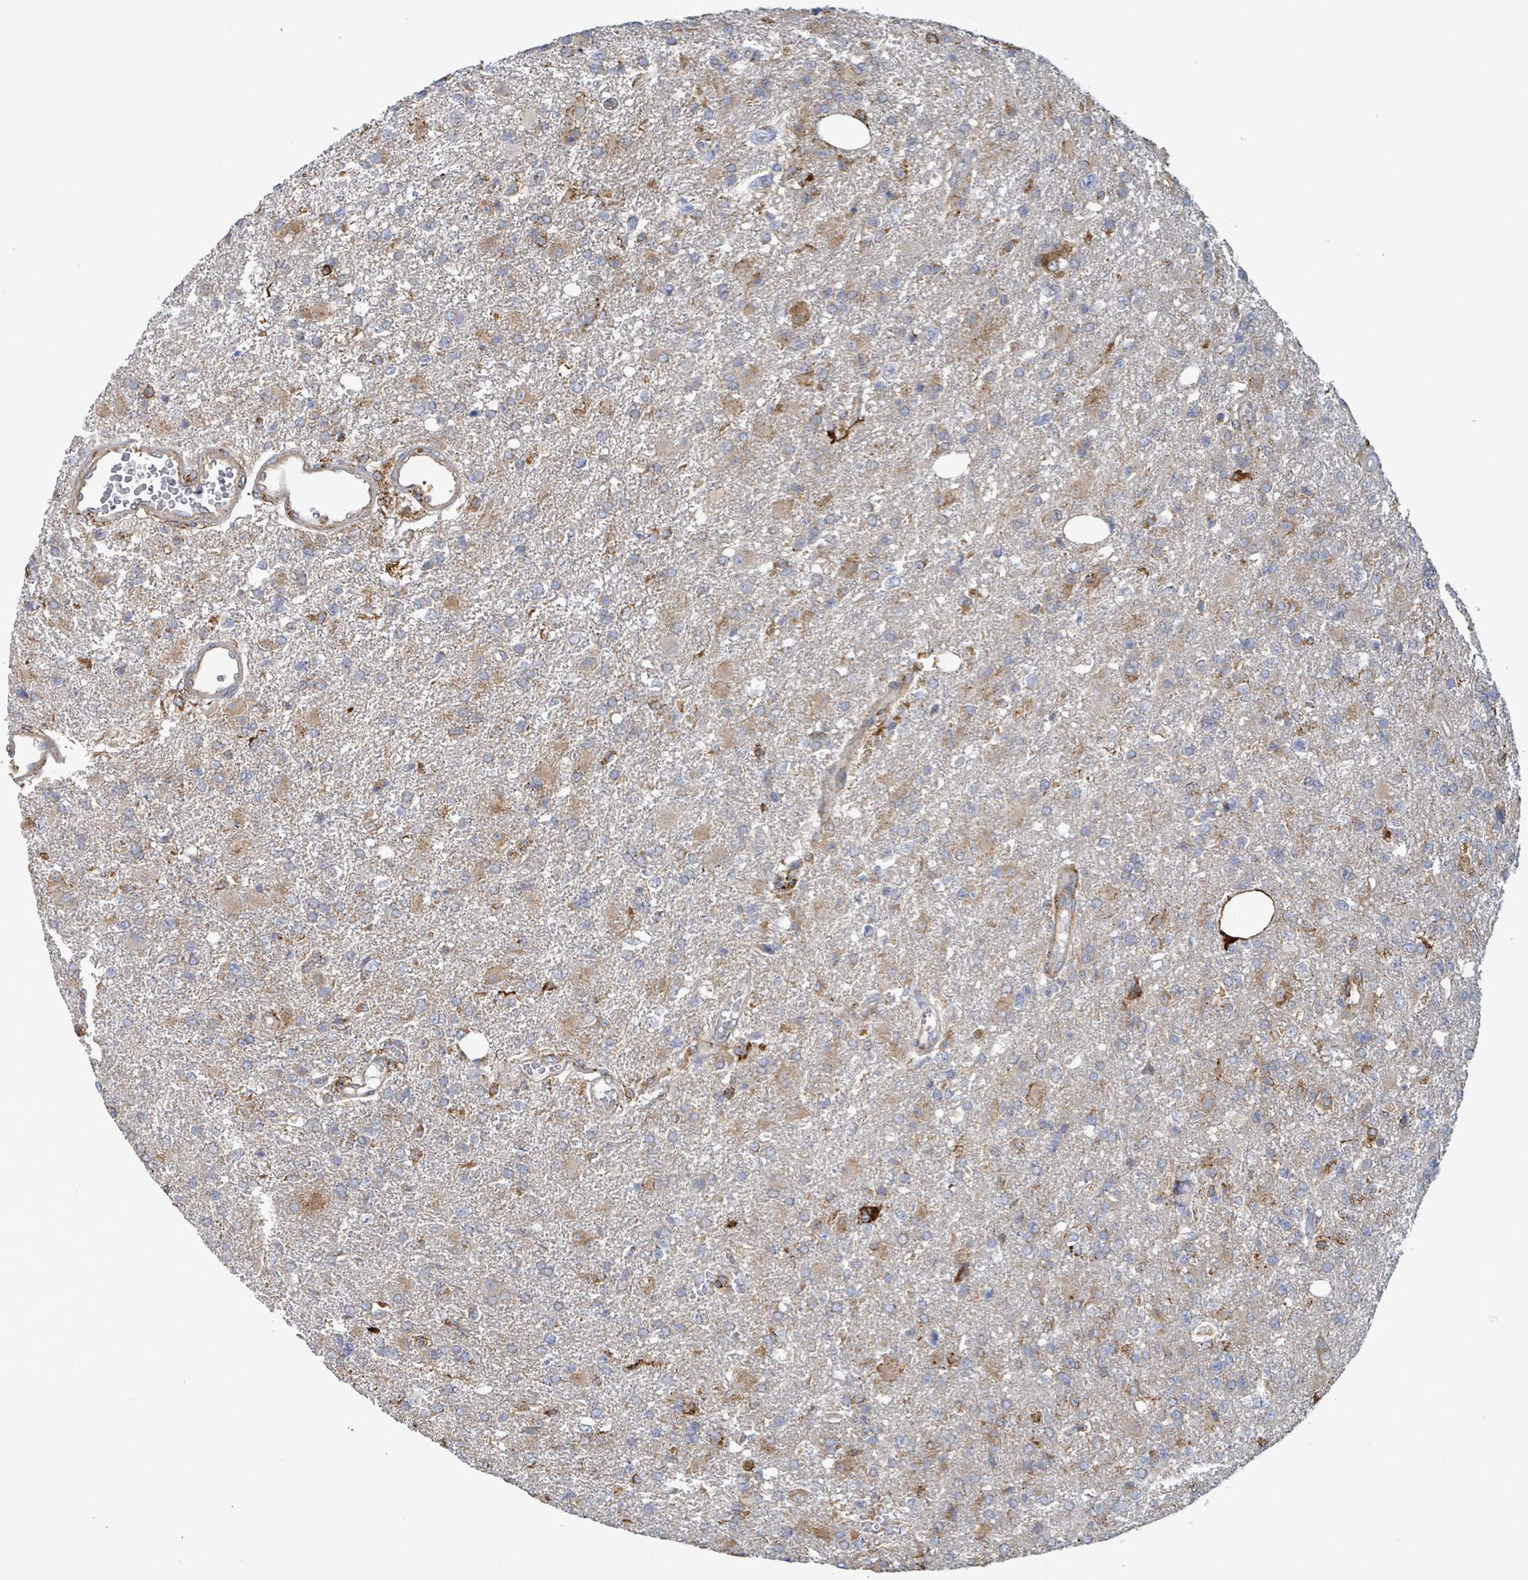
{"staining": {"intensity": "weak", "quantity": "25%-75%", "location": "cytoplasmic/membranous"}, "tissue": "glioma", "cell_type": "Tumor cells", "image_type": "cancer", "snomed": [{"axis": "morphology", "description": "Glioma, malignant, High grade"}, {"axis": "topography", "description": "Brain"}], "caption": "A high-resolution micrograph shows IHC staining of malignant glioma (high-grade), which reveals weak cytoplasmic/membranous expression in approximately 25%-75% of tumor cells.", "gene": "RFPL4A", "patient": {"sex": "male", "age": 56}}